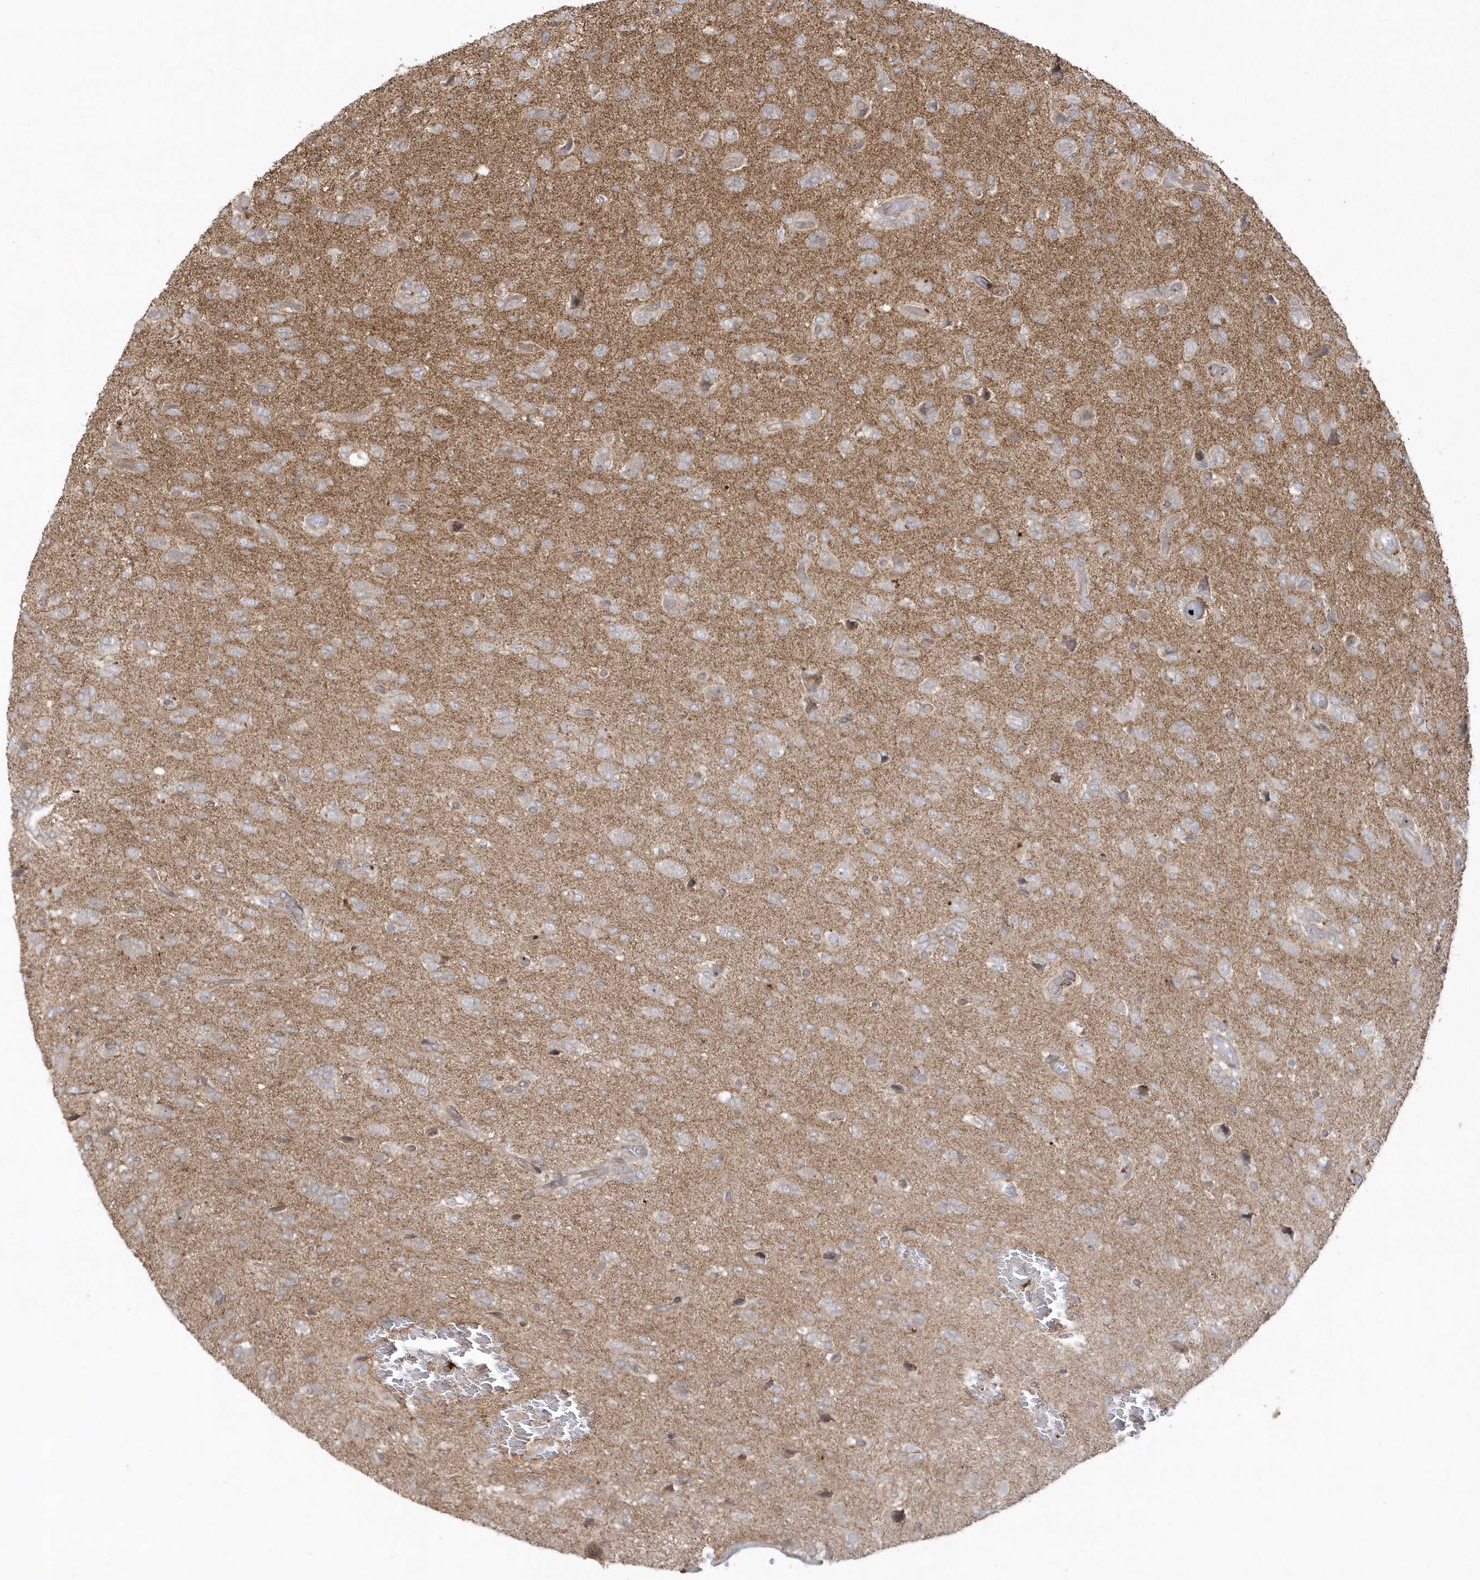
{"staining": {"intensity": "negative", "quantity": "none", "location": "none"}, "tissue": "glioma", "cell_type": "Tumor cells", "image_type": "cancer", "snomed": [{"axis": "morphology", "description": "Glioma, malignant, High grade"}, {"axis": "topography", "description": "Brain"}], "caption": "This photomicrograph is of malignant glioma (high-grade) stained with immunohistochemistry (IHC) to label a protein in brown with the nuclei are counter-stained blue. There is no positivity in tumor cells. (DAB (3,3'-diaminobenzidine) immunohistochemistry, high magnification).", "gene": "BSN", "patient": {"sex": "female", "age": 59}}